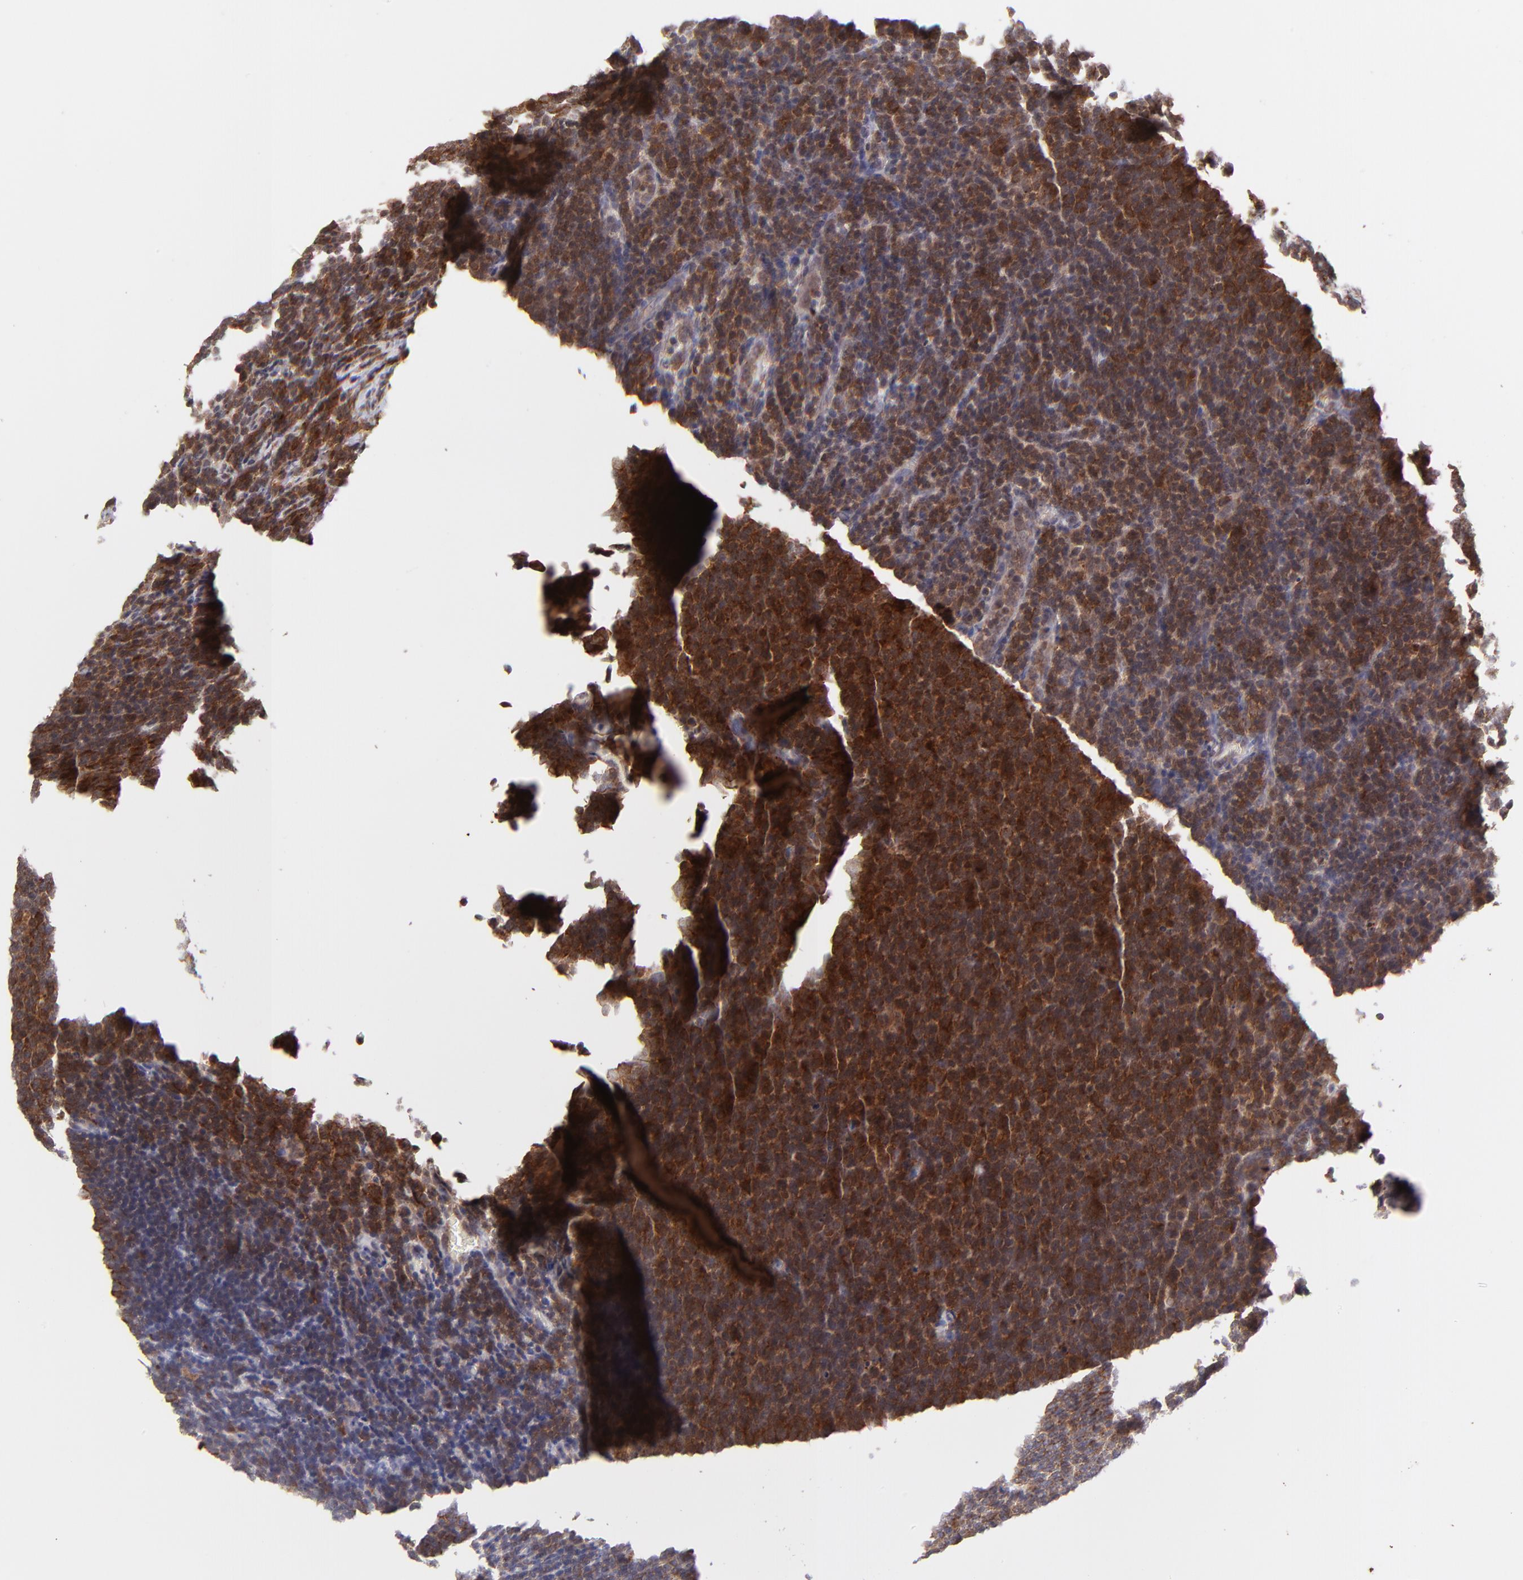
{"staining": {"intensity": "moderate", "quantity": "25%-75%", "location": "cytoplasmic/membranous"}, "tissue": "lymphoma", "cell_type": "Tumor cells", "image_type": "cancer", "snomed": [{"axis": "morphology", "description": "Malignant lymphoma, non-Hodgkin's type, Low grade"}, {"axis": "topography", "description": "Lymph node"}], "caption": "Malignant lymphoma, non-Hodgkin's type (low-grade) stained with a protein marker demonstrates moderate staining in tumor cells.", "gene": "TNRC6B", "patient": {"sex": "male", "age": 74}}